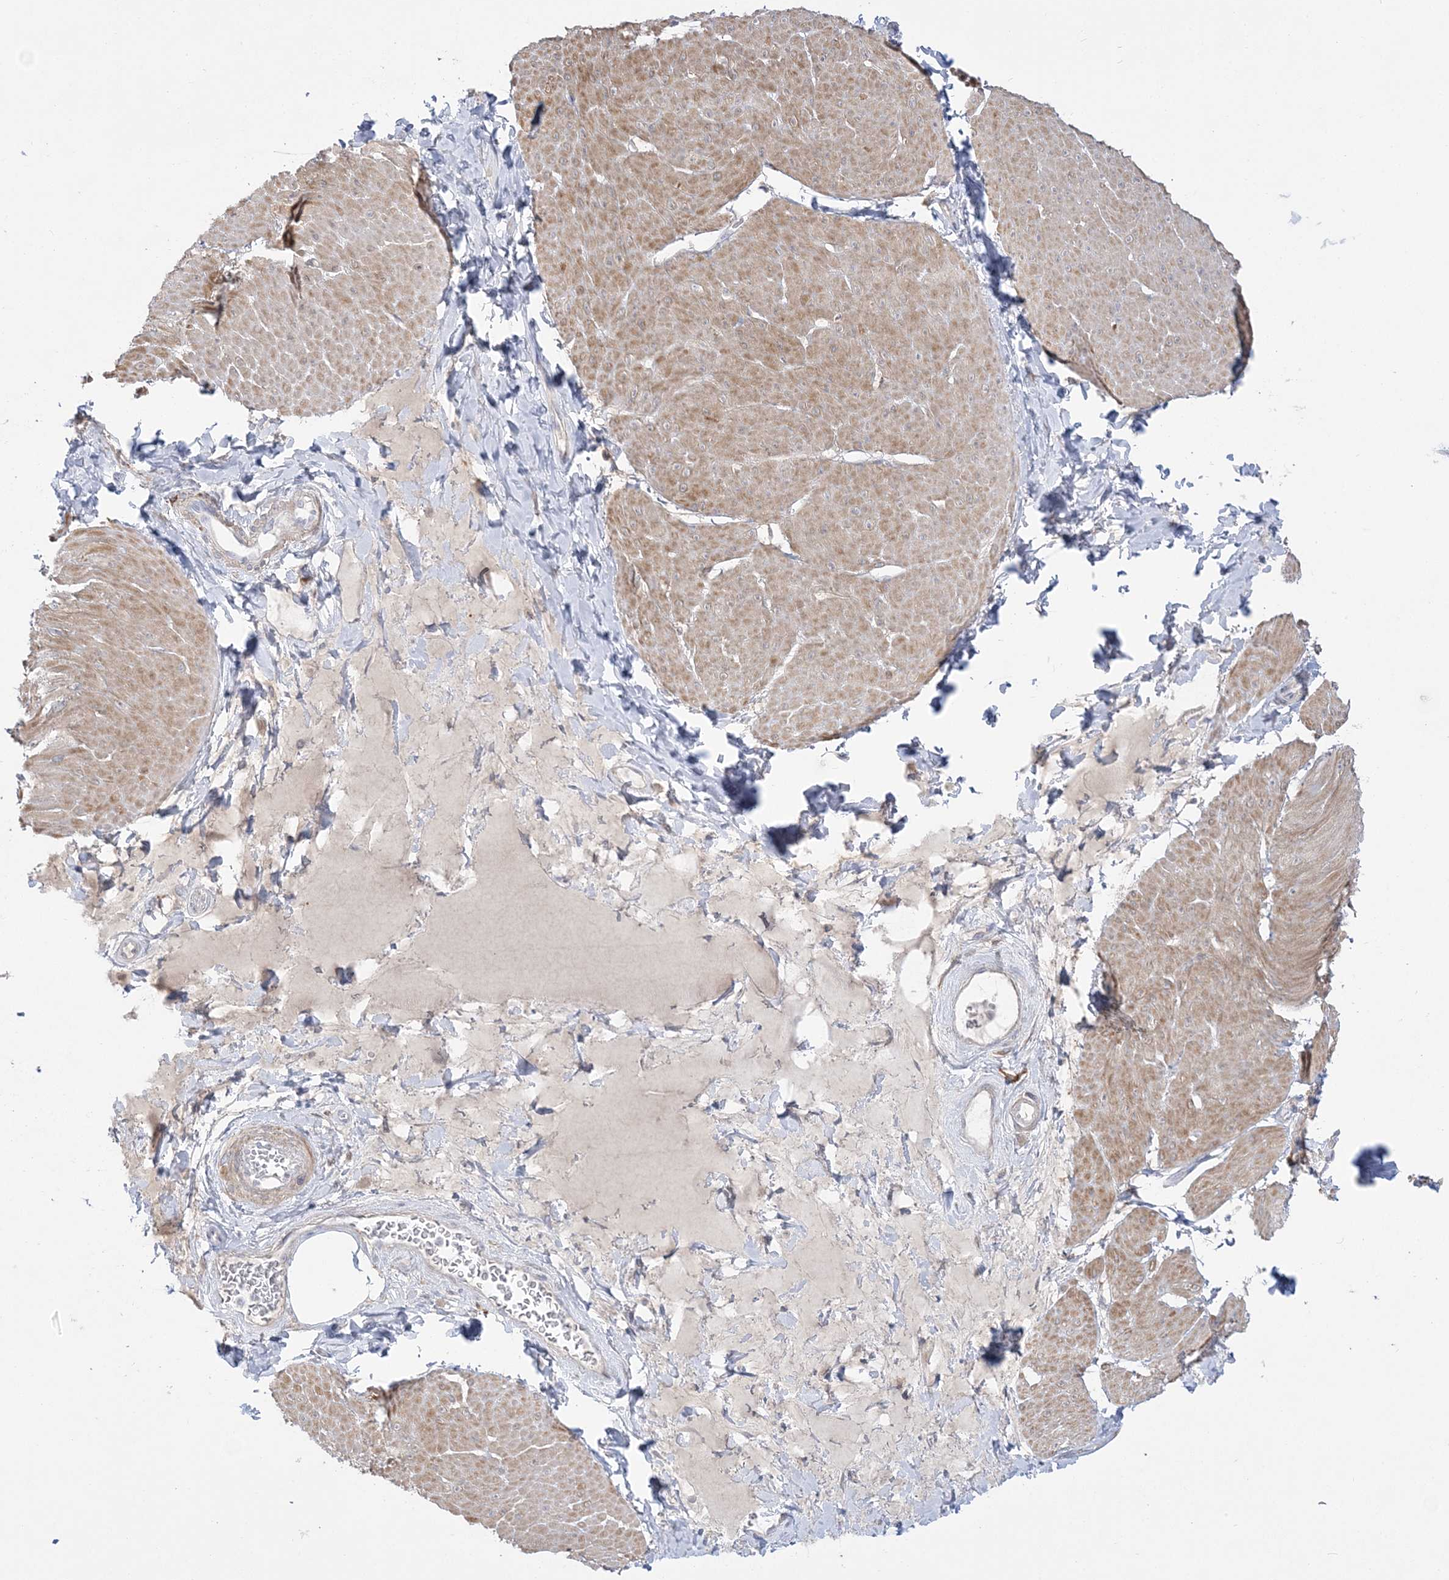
{"staining": {"intensity": "weak", "quantity": ">75%", "location": "cytoplasmic/membranous"}, "tissue": "smooth muscle", "cell_type": "Smooth muscle cells", "image_type": "normal", "snomed": [{"axis": "morphology", "description": "Urothelial carcinoma, High grade"}, {"axis": "topography", "description": "Urinary bladder"}], "caption": "Immunohistochemistry (IHC) image of benign smooth muscle stained for a protein (brown), which shows low levels of weak cytoplasmic/membranous staining in about >75% of smooth muscle cells.", "gene": "HAAO", "patient": {"sex": "male", "age": 46}}